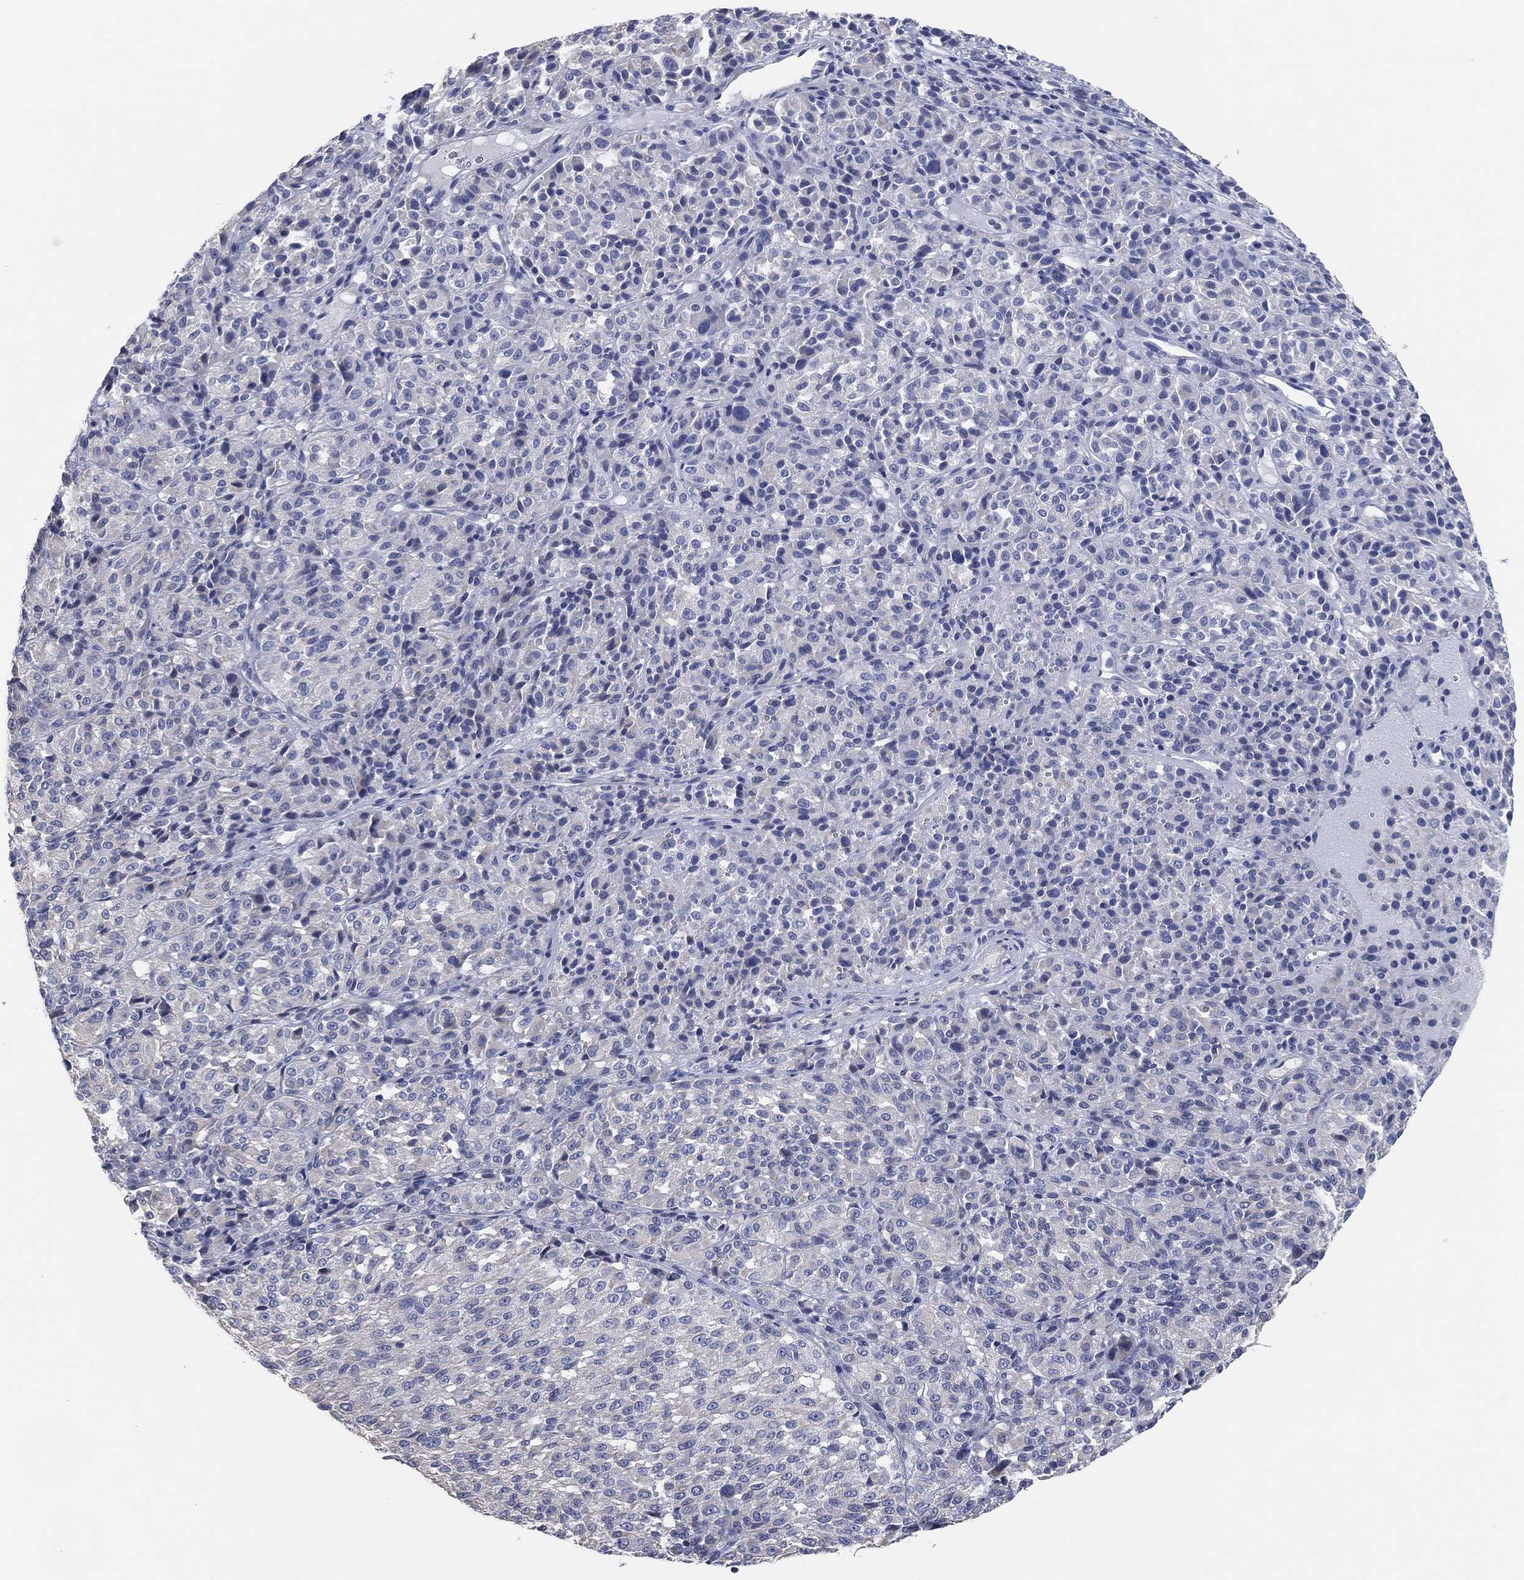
{"staining": {"intensity": "negative", "quantity": "none", "location": "none"}, "tissue": "melanoma", "cell_type": "Tumor cells", "image_type": "cancer", "snomed": [{"axis": "morphology", "description": "Malignant melanoma, Metastatic site"}, {"axis": "topography", "description": "Brain"}], "caption": "Human malignant melanoma (metastatic site) stained for a protein using immunohistochemistry shows no staining in tumor cells.", "gene": "CFTR", "patient": {"sex": "female", "age": 56}}